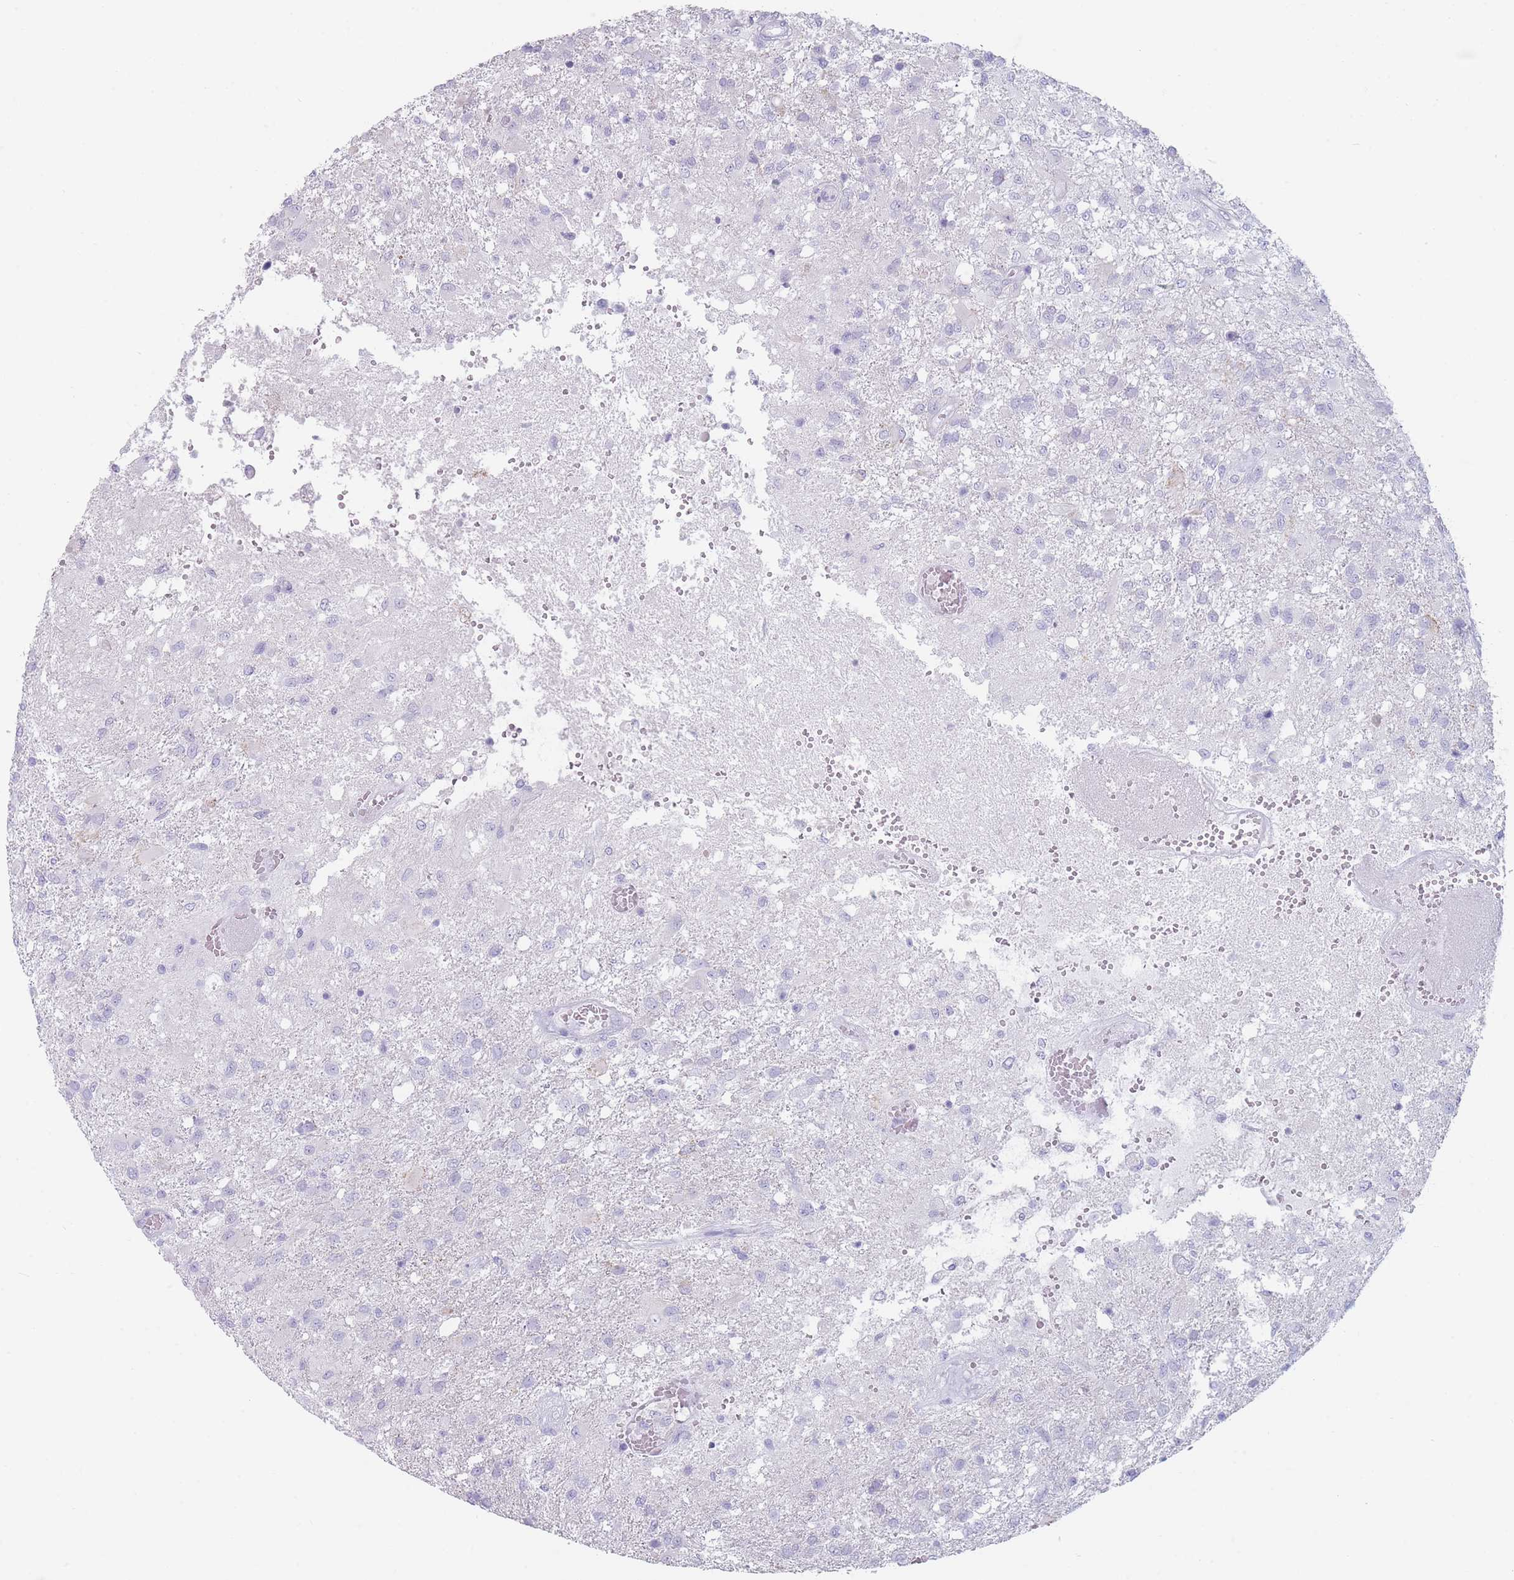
{"staining": {"intensity": "negative", "quantity": "none", "location": "none"}, "tissue": "glioma", "cell_type": "Tumor cells", "image_type": "cancer", "snomed": [{"axis": "morphology", "description": "Glioma, malignant, High grade"}, {"axis": "topography", "description": "Brain"}], "caption": "An immunohistochemistry photomicrograph of malignant glioma (high-grade) is shown. There is no staining in tumor cells of malignant glioma (high-grade).", "gene": "GPR12", "patient": {"sex": "female", "age": 74}}